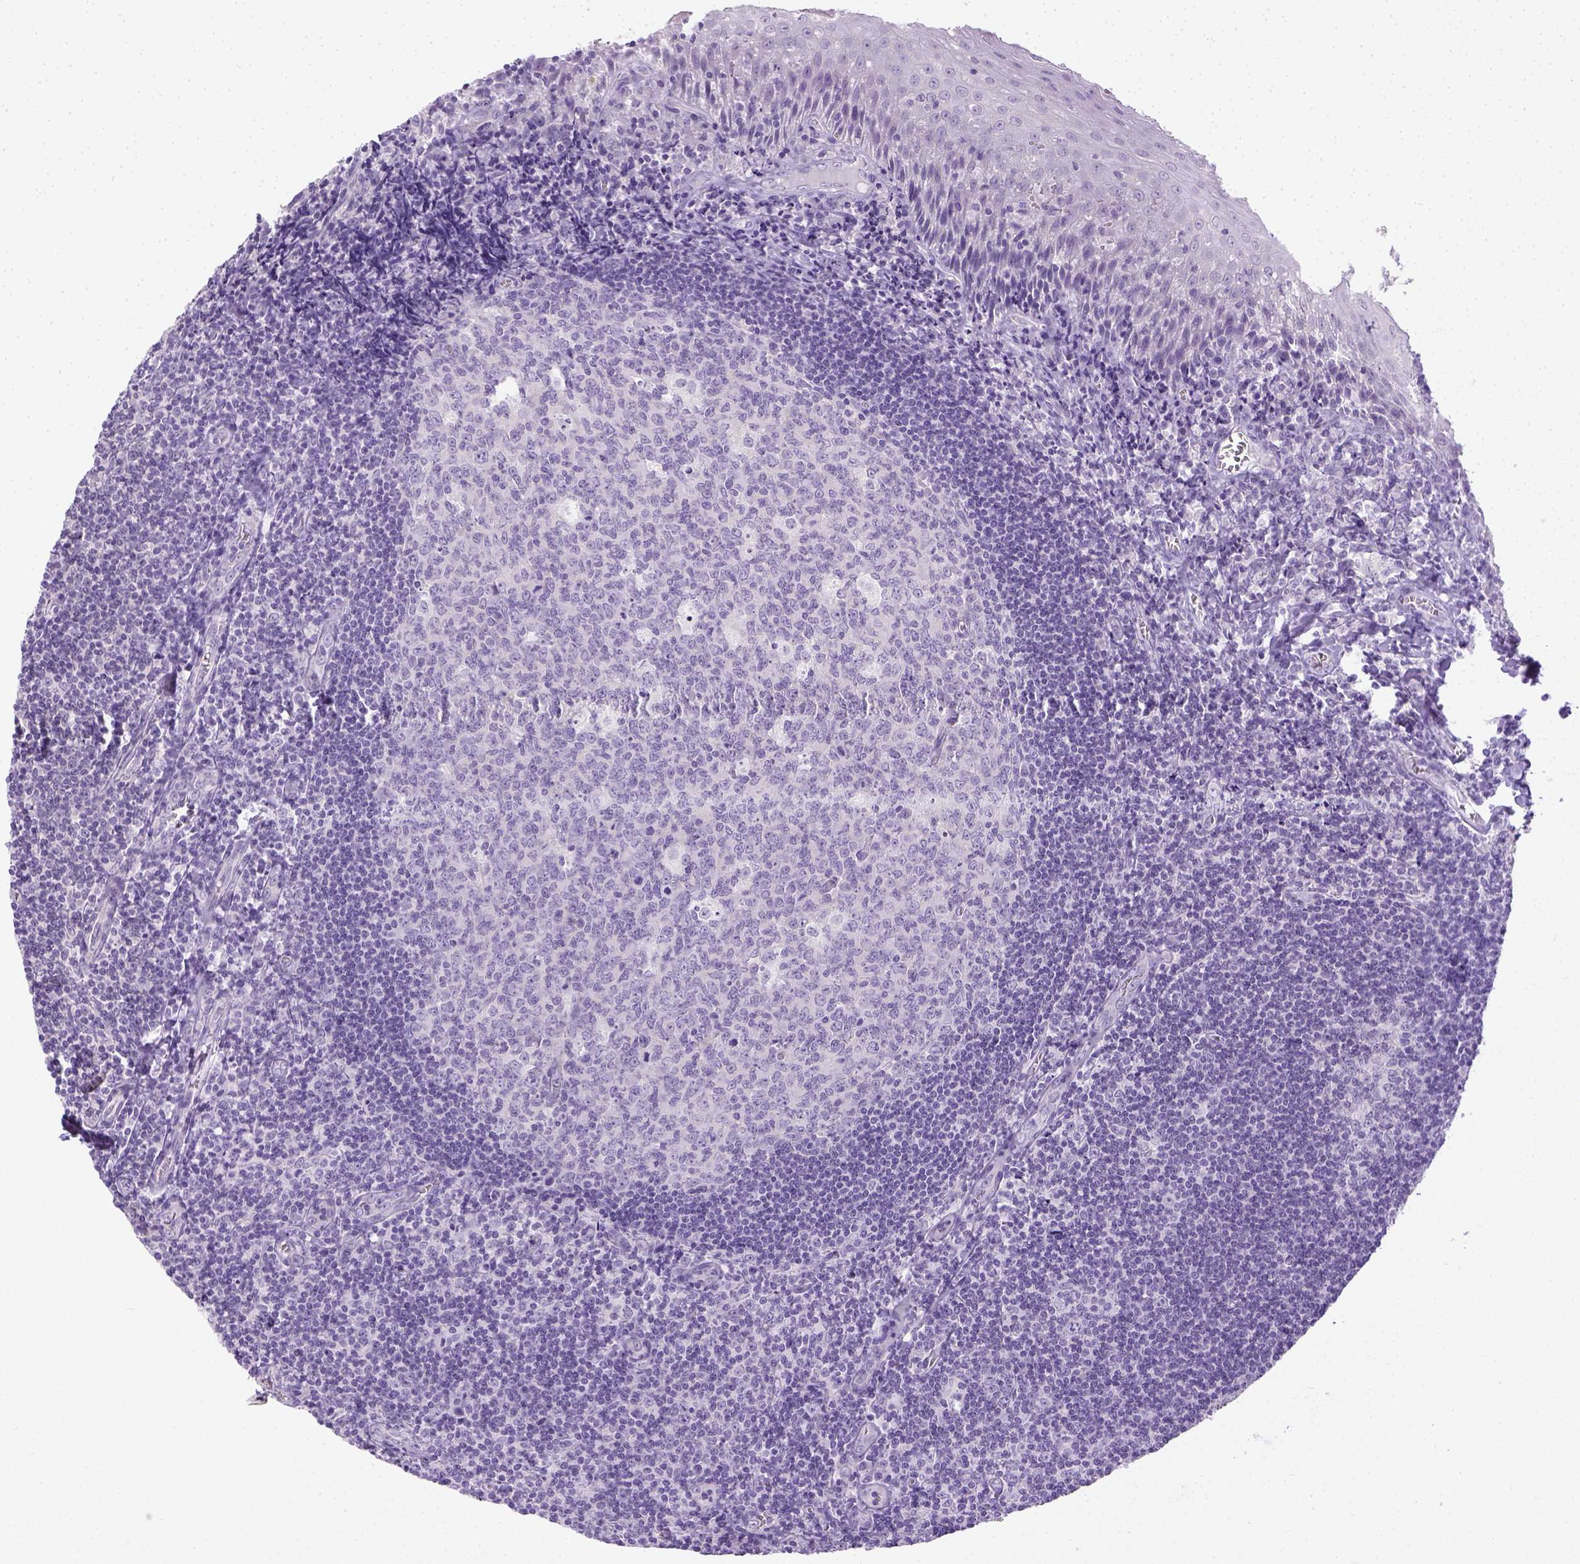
{"staining": {"intensity": "negative", "quantity": "none", "location": "none"}, "tissue": "tonsil", "cell_type": "Germinal center cells", "image_type": "normal", "snomed": [{"axis": "morphology", "description": "Normal tissue, NOS"}, {"axis": "morphology", "description": "Inflammation, NOS"}, {"axis": "topography", "description": "Tonsil"}], "caption": "Immunohistochemistry micrograph of normal tonsil: tonsil stained with DAB (3,3'-diaminobenzidine) shows no significant protein positivity in germinal center cells.", "gene": "LGSN", "patient": {"sex": "female", "age": 31}}